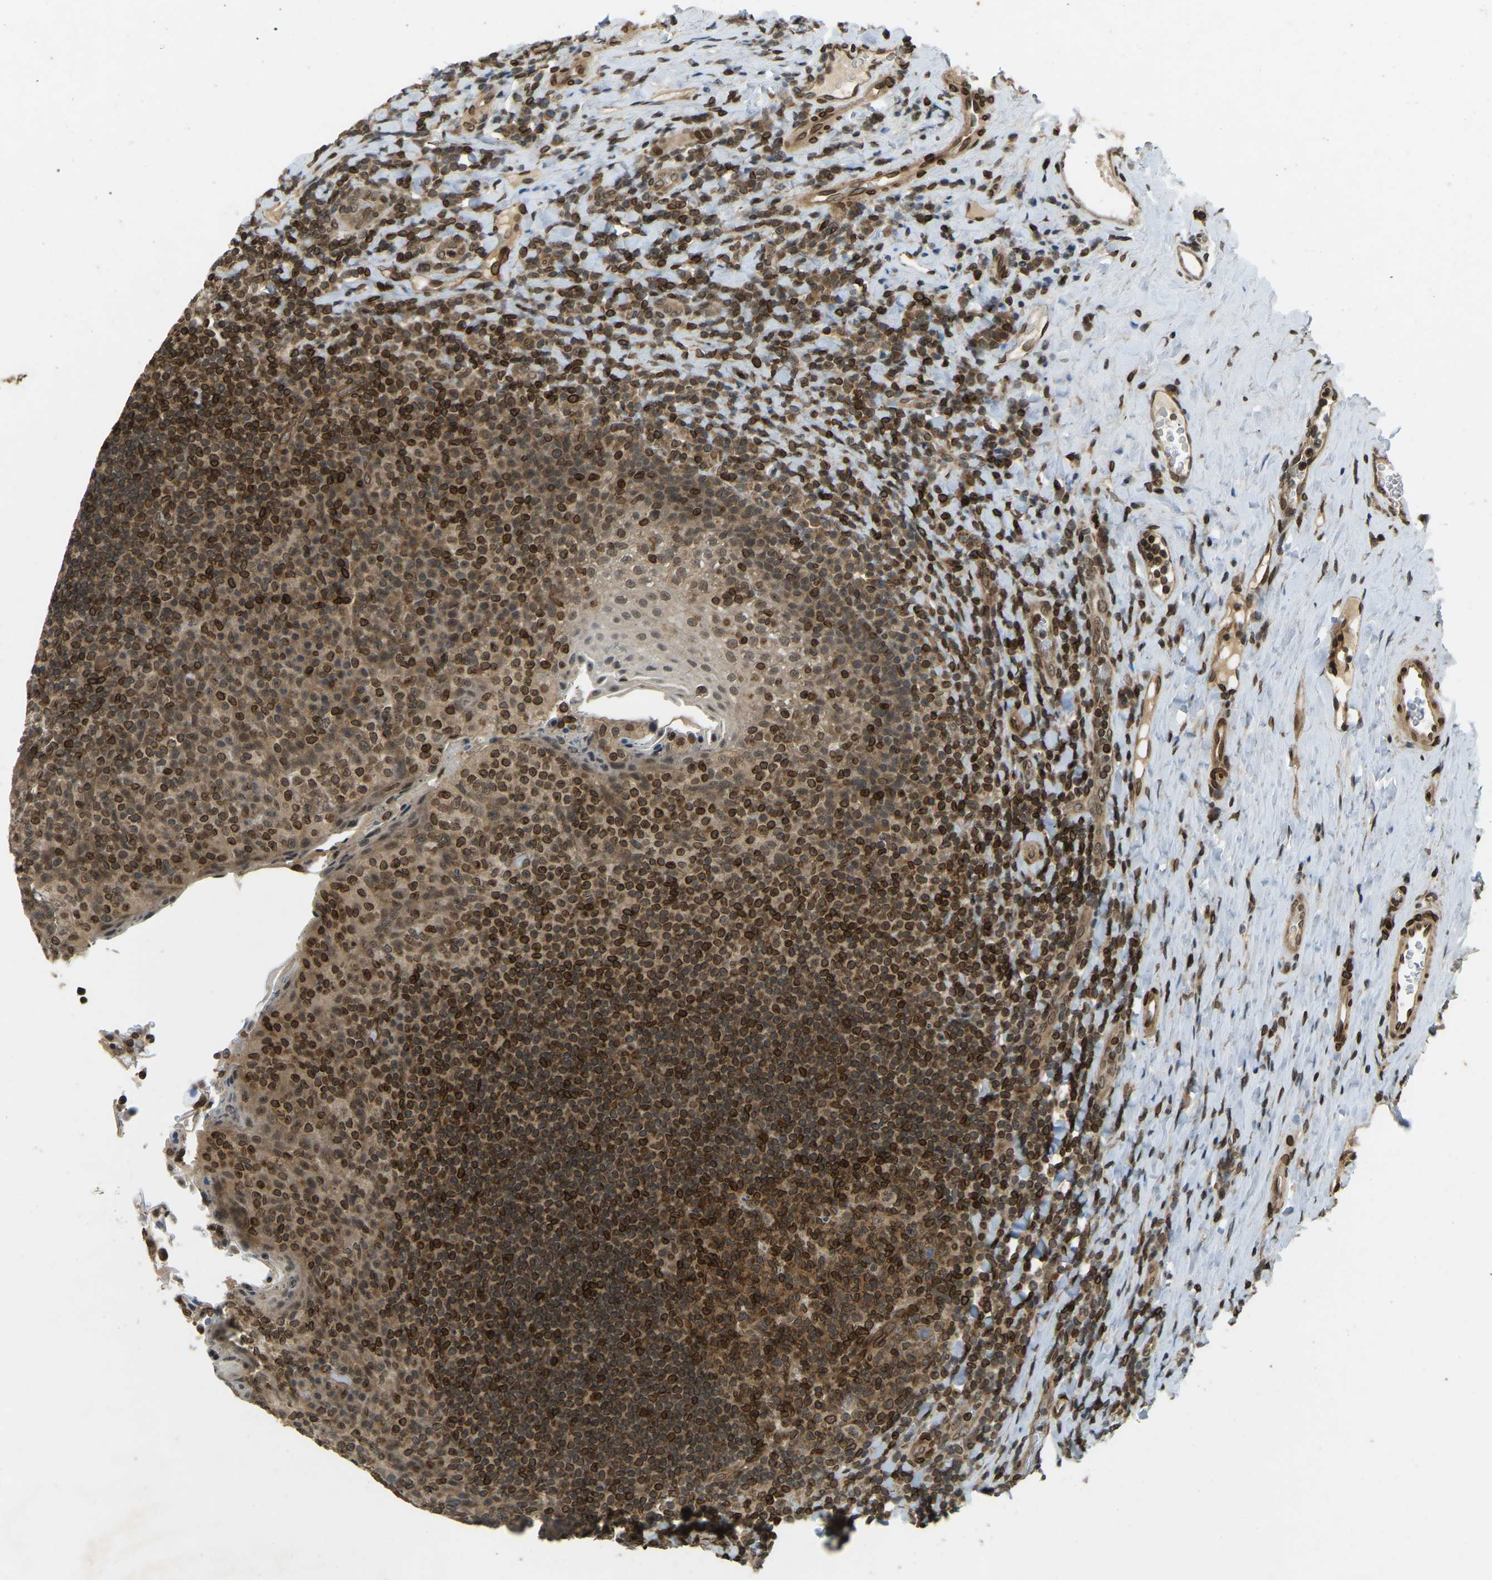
{"staining": {"intensity": "strong", "quantity": ">75%", "location": "cytoplasmic/membranous,nuclear"}, "tissue": "tonsil", "cell_type": "Germinal center cells", "image_type": "normal", "snomed": [{"axis": "morphology", "description": "Normal tissue, NOS"}, {"axis": "topography", "description": "Tonsil"}], "caption": "Tonsil stained with DAB immunohistochemistry (IHC) reveals high levels of strong cytoplasmic/membranous,nuclear staining in about >75% of germinal center cells. Using DAB (3,3'-diaminobenzidine) (brown) and hematoxylin (blue) stains, captured at high magnification using brightfield microscopy.", "gene": "SYNE1", "patient": {"sex": "male", "age": 17}}